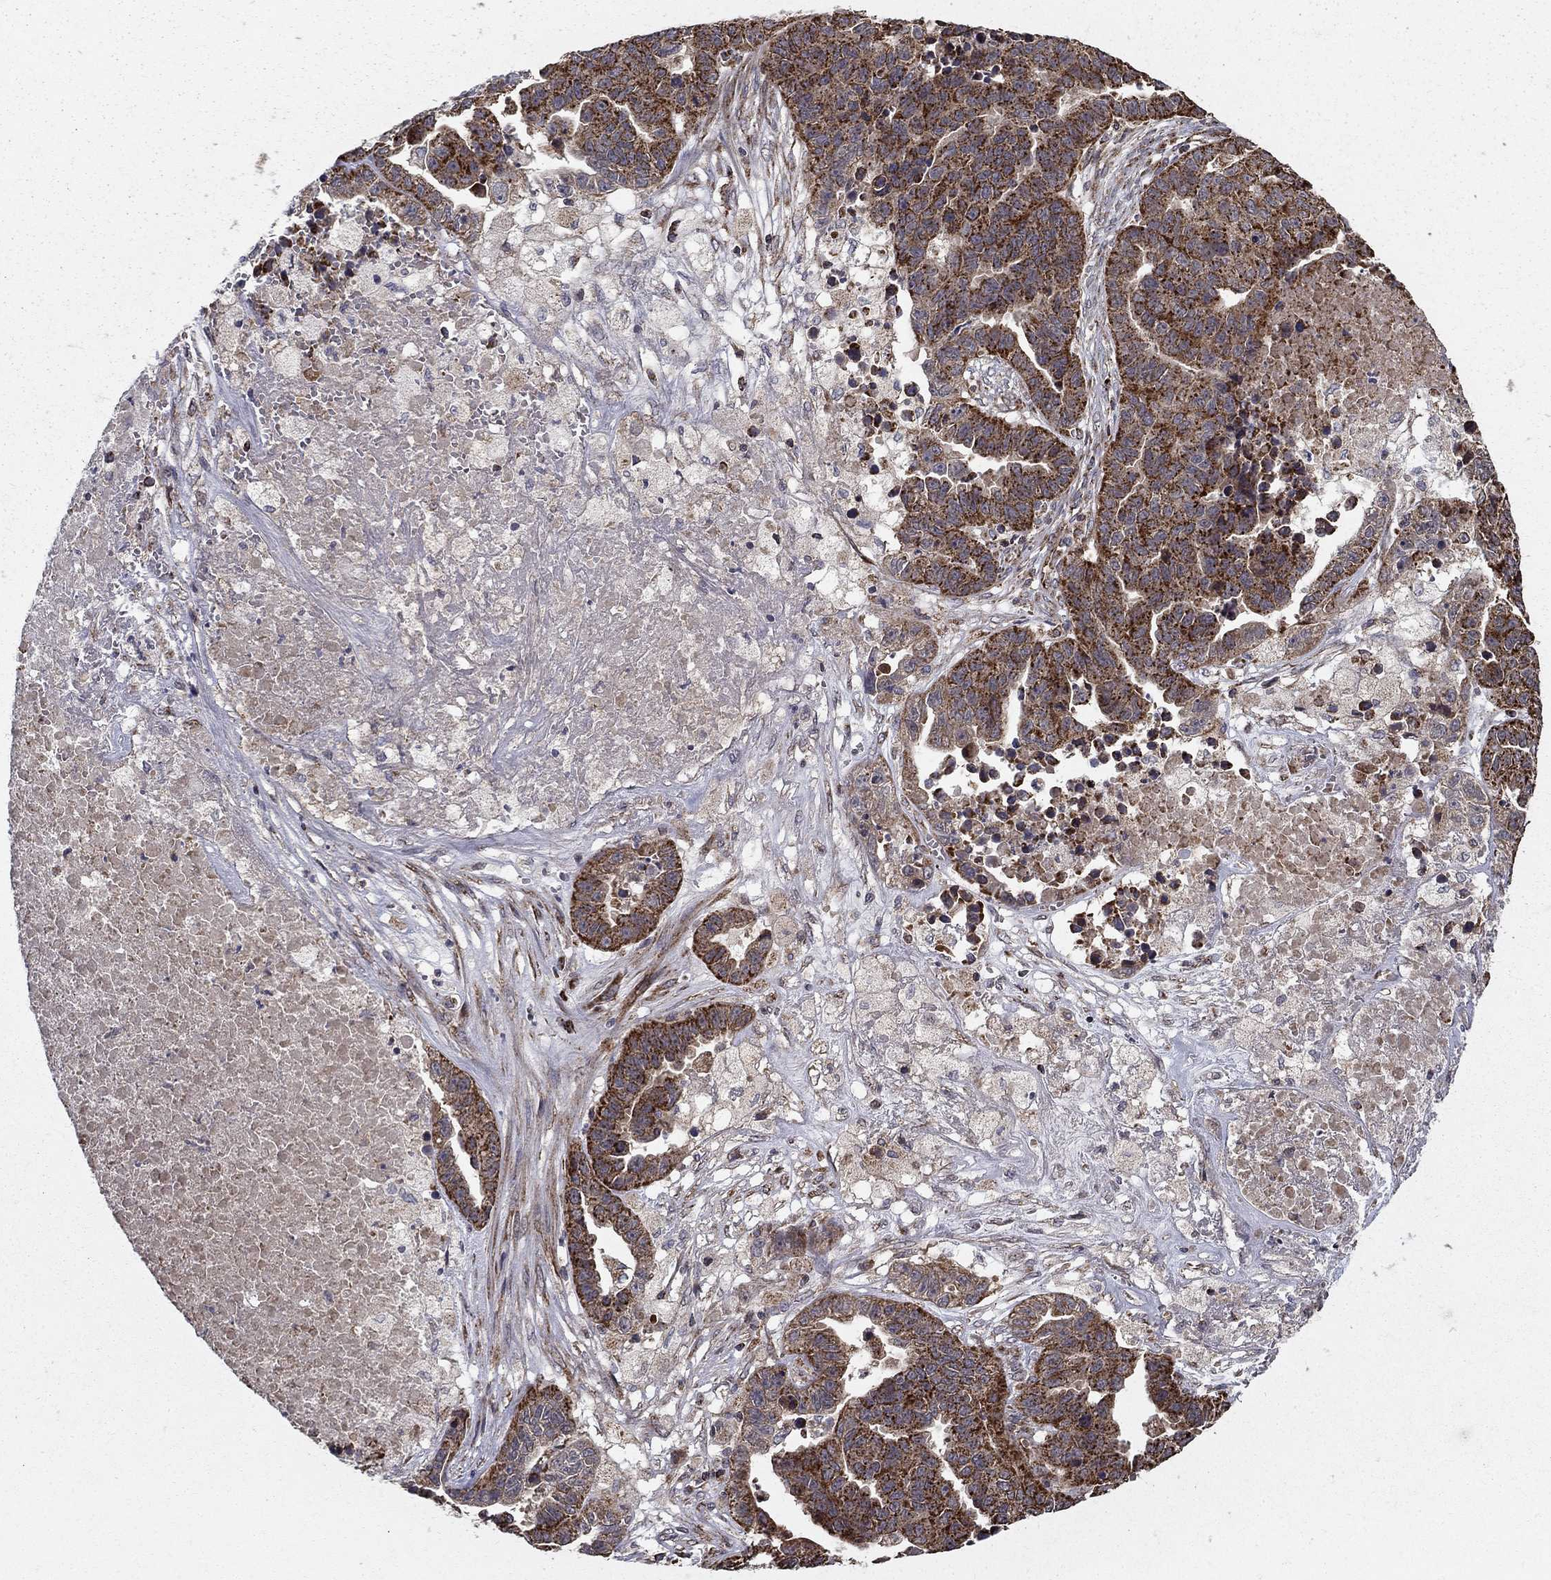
{"staining": {"intensity": "strong", "quantity": "25%-75%", "location": "cytoplasmic/membranous"}, "tissue": "ovarian cancer", "cell_type": "Tumor cells", "image_type": "cancer", "snomed": [{"axis": "morphology", "description": "Cystadenocarcinoma, serous, NOS"}, {"axis": "topography", "description": "Ovary"}], "caption": "Immunohistochemical staining of ovarian cancer exhibits high levels of strong cytoplasmic/membranous expression in about 25%-75% of tumor cells.", "gene": "NDUFS8", "patient": {"sex": "female", "age": 87}}